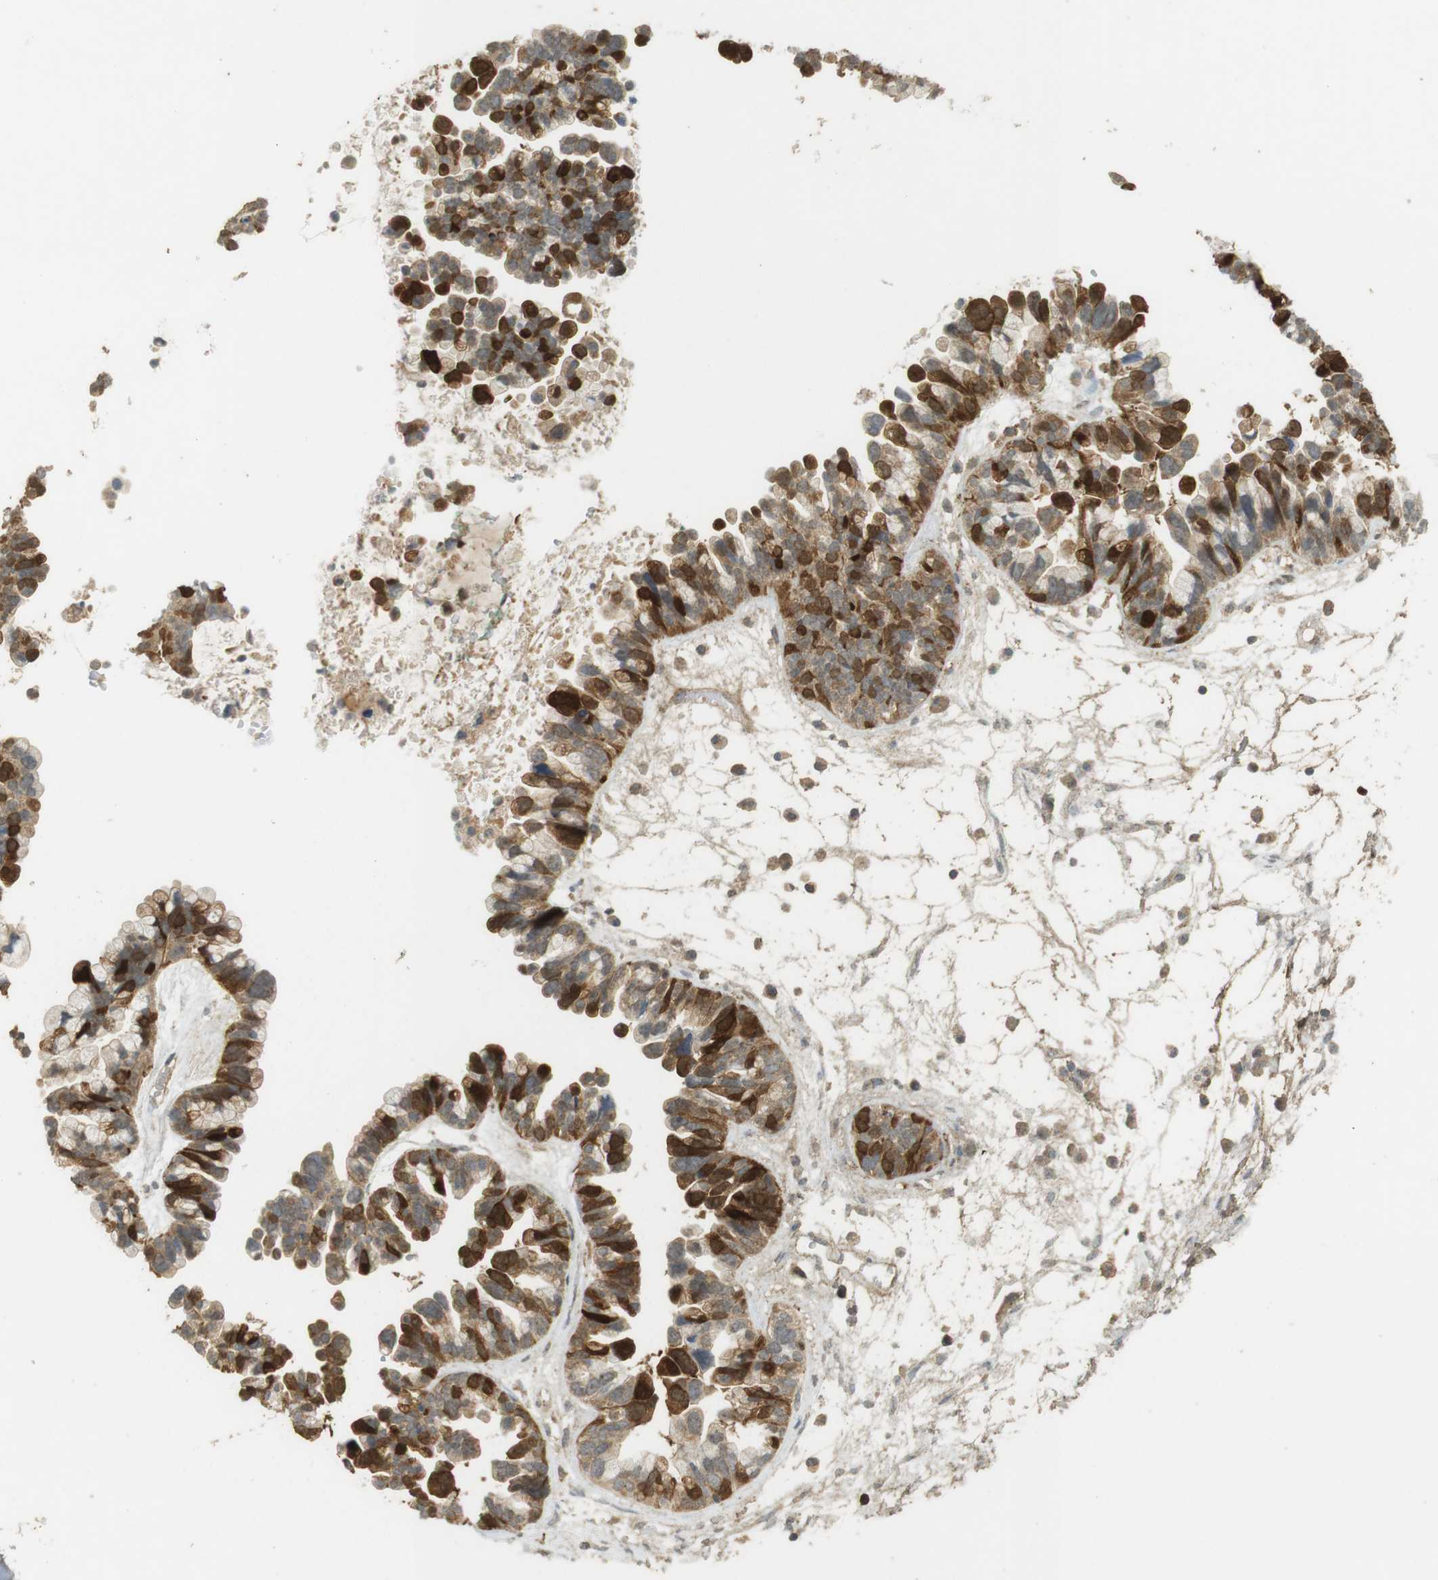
{"staining": {"intensity": "strong", "quantity": "<25%", "location": "cytoplasmic/membranous"}, "tissue": "ovarian cancer", "cell_type": "Tumor cells", "image_type": "cancer", "snomed": [{"axis": "morphology", "description": "Cystadenocarcinoma, serous, NOS"}, {"axis": "topography", "description": "Ovary"}], "caption": "IHC histopathology image of neoplastic tissue: serous cystadenocarcinoma (ovarian) stained using IHC shows medium levels of strong protein expression localized specifically in the cytoplasmic/membranous of tumor cells, appearing as a cytoplasmic/membranous brown color.", "gene": "TTK", "patient": {"sex": "female", "age": 56}}